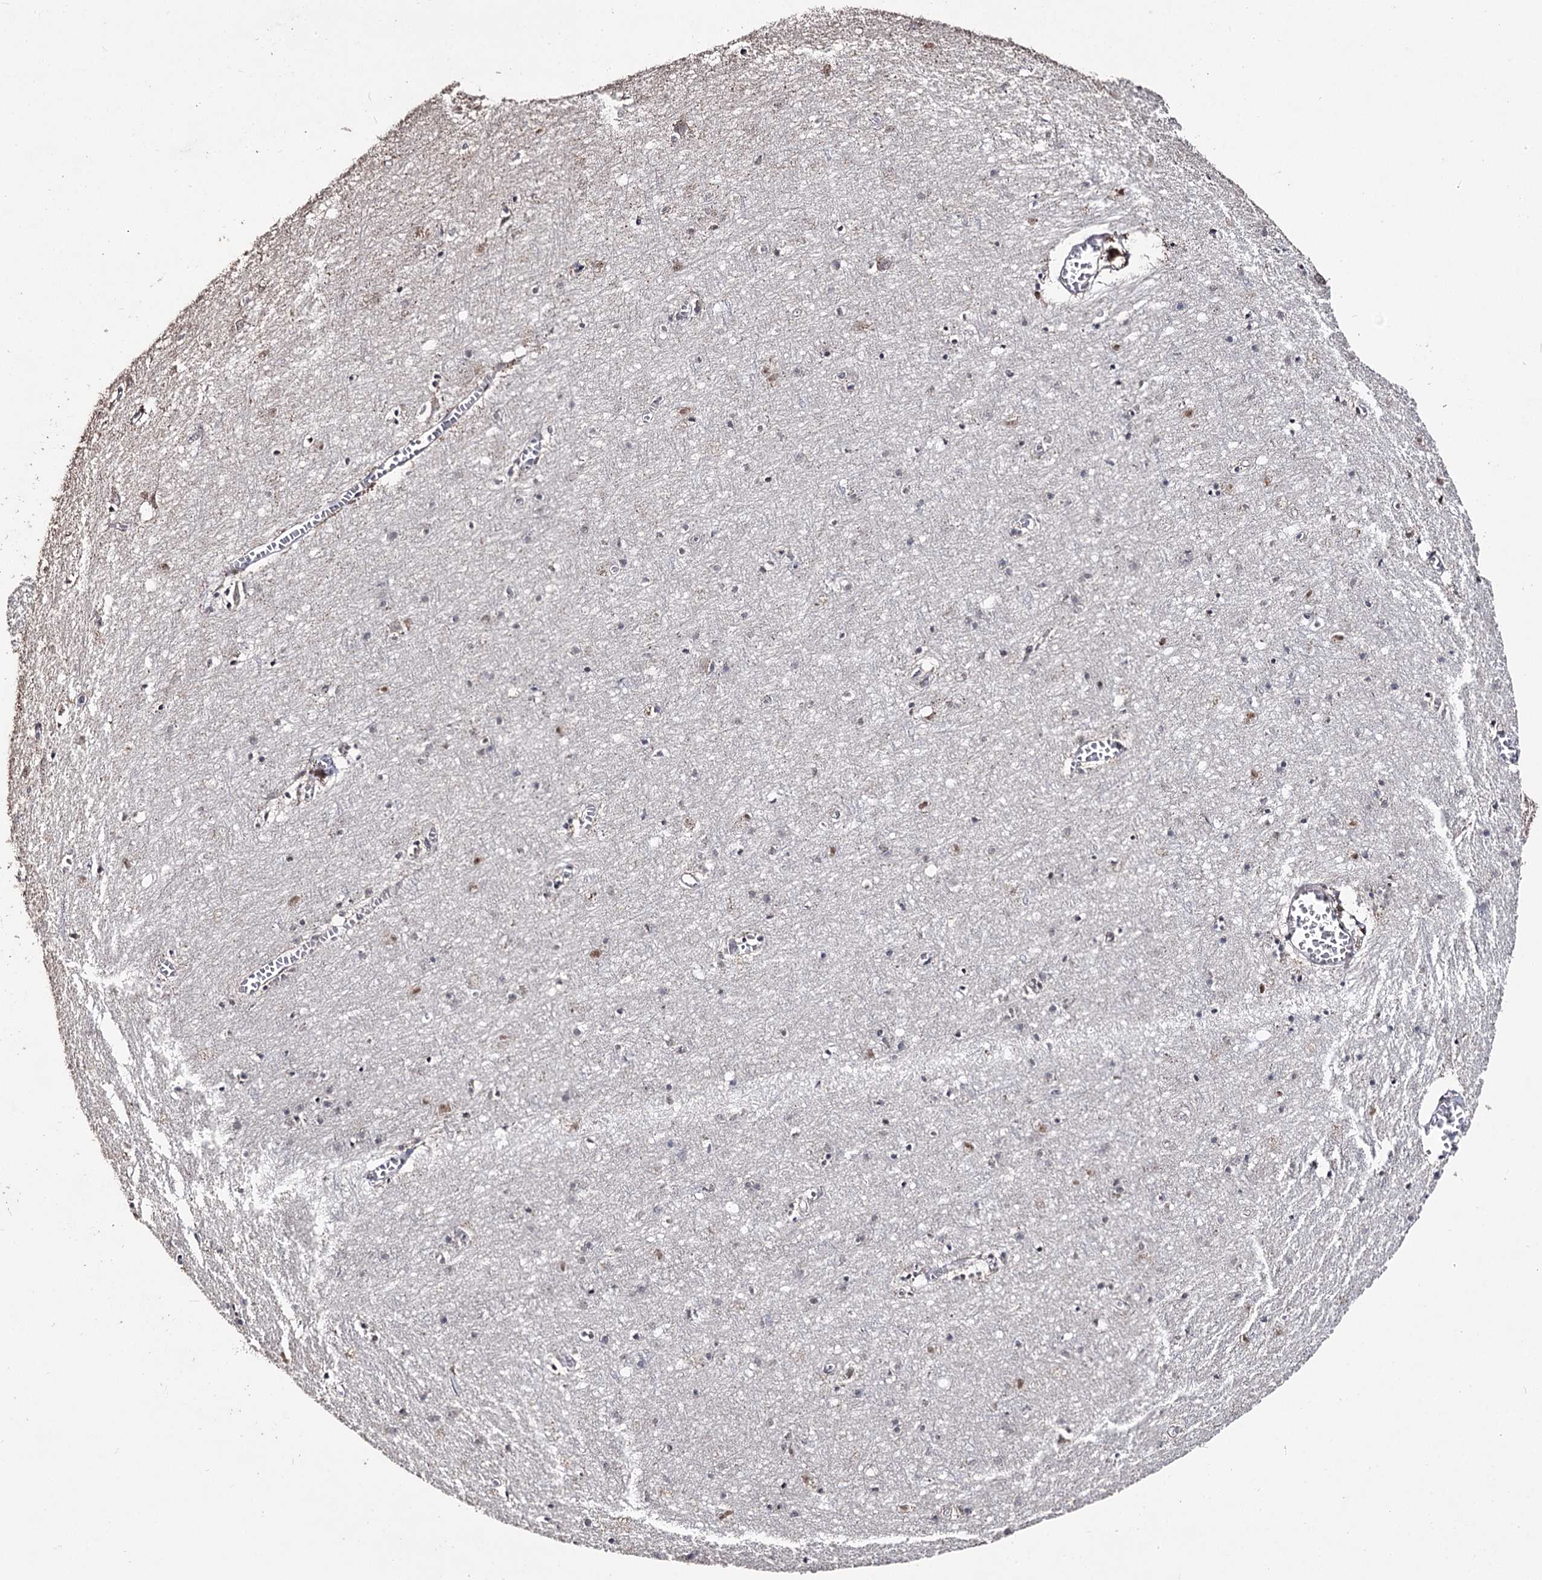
{"staining": {"intensity": "weak", "quantity": "<25%", "location": "cytoplasmic/membranous"}, "tissue": "cerebral cortex", "cell_type": "Endothelial cells", "image_type": "normal", "snomed": [{"axis": "morphology", "description": "Normal tissue, NOS"}, {"axis": "topography", "description": "Cerebral cortex"}], "caption": "Immunohistochemistry histopathology image of normal cerebral cortex stained for a protein (brown), which demonstrates no expression in endothelial cells. (Brightfield microscopy of DAB immunohistochemistry at high magnification).", "gene": "RUFY4", "patient": {"sex": "female", "age": 64}}